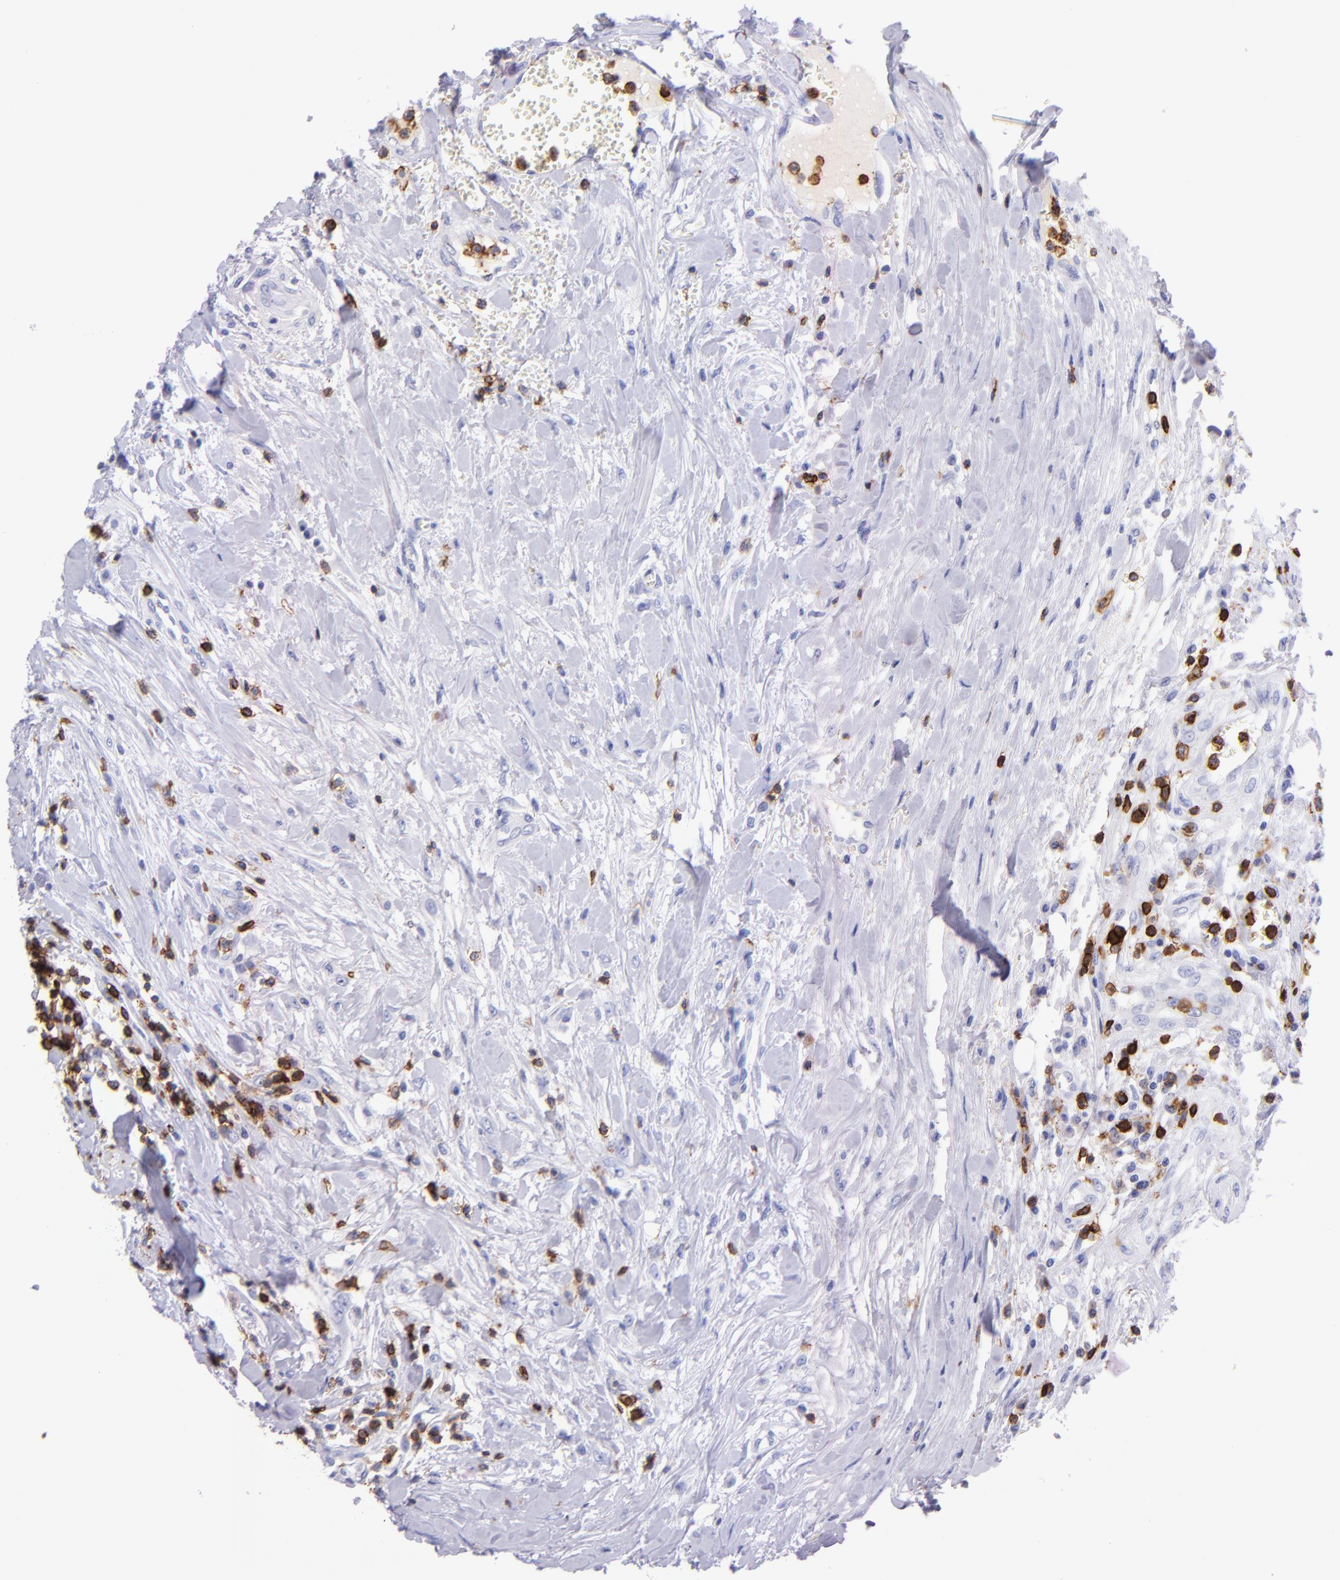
{"staining": {"intensity": "negative", "quantity": "none", "location": "none"}, "tissue": "head and neck cancer", "cell_type": "Tumor cells", "image_type": "cancer", "snomed": [{"axis": "morphology", "description": "Squamous cell carcinoma, NOS"}, {"axis": "morphology", "description": "Squamous cell carcinoma, metastatic, NOS"}, {"axis": "topography", "description": "Lymph node"}, {"axis": "topography", "description": "Salivary gland"}, {"axis": "topography", "description": "Head-Neck"}], "caption": "A photomicrograph of head and neck metastatic squamous cell carcinoma stained for a protein exhibits no brown staining in tumor cells.", "gene": "SPN", "patient": {"sex": "female", "age": 74}}